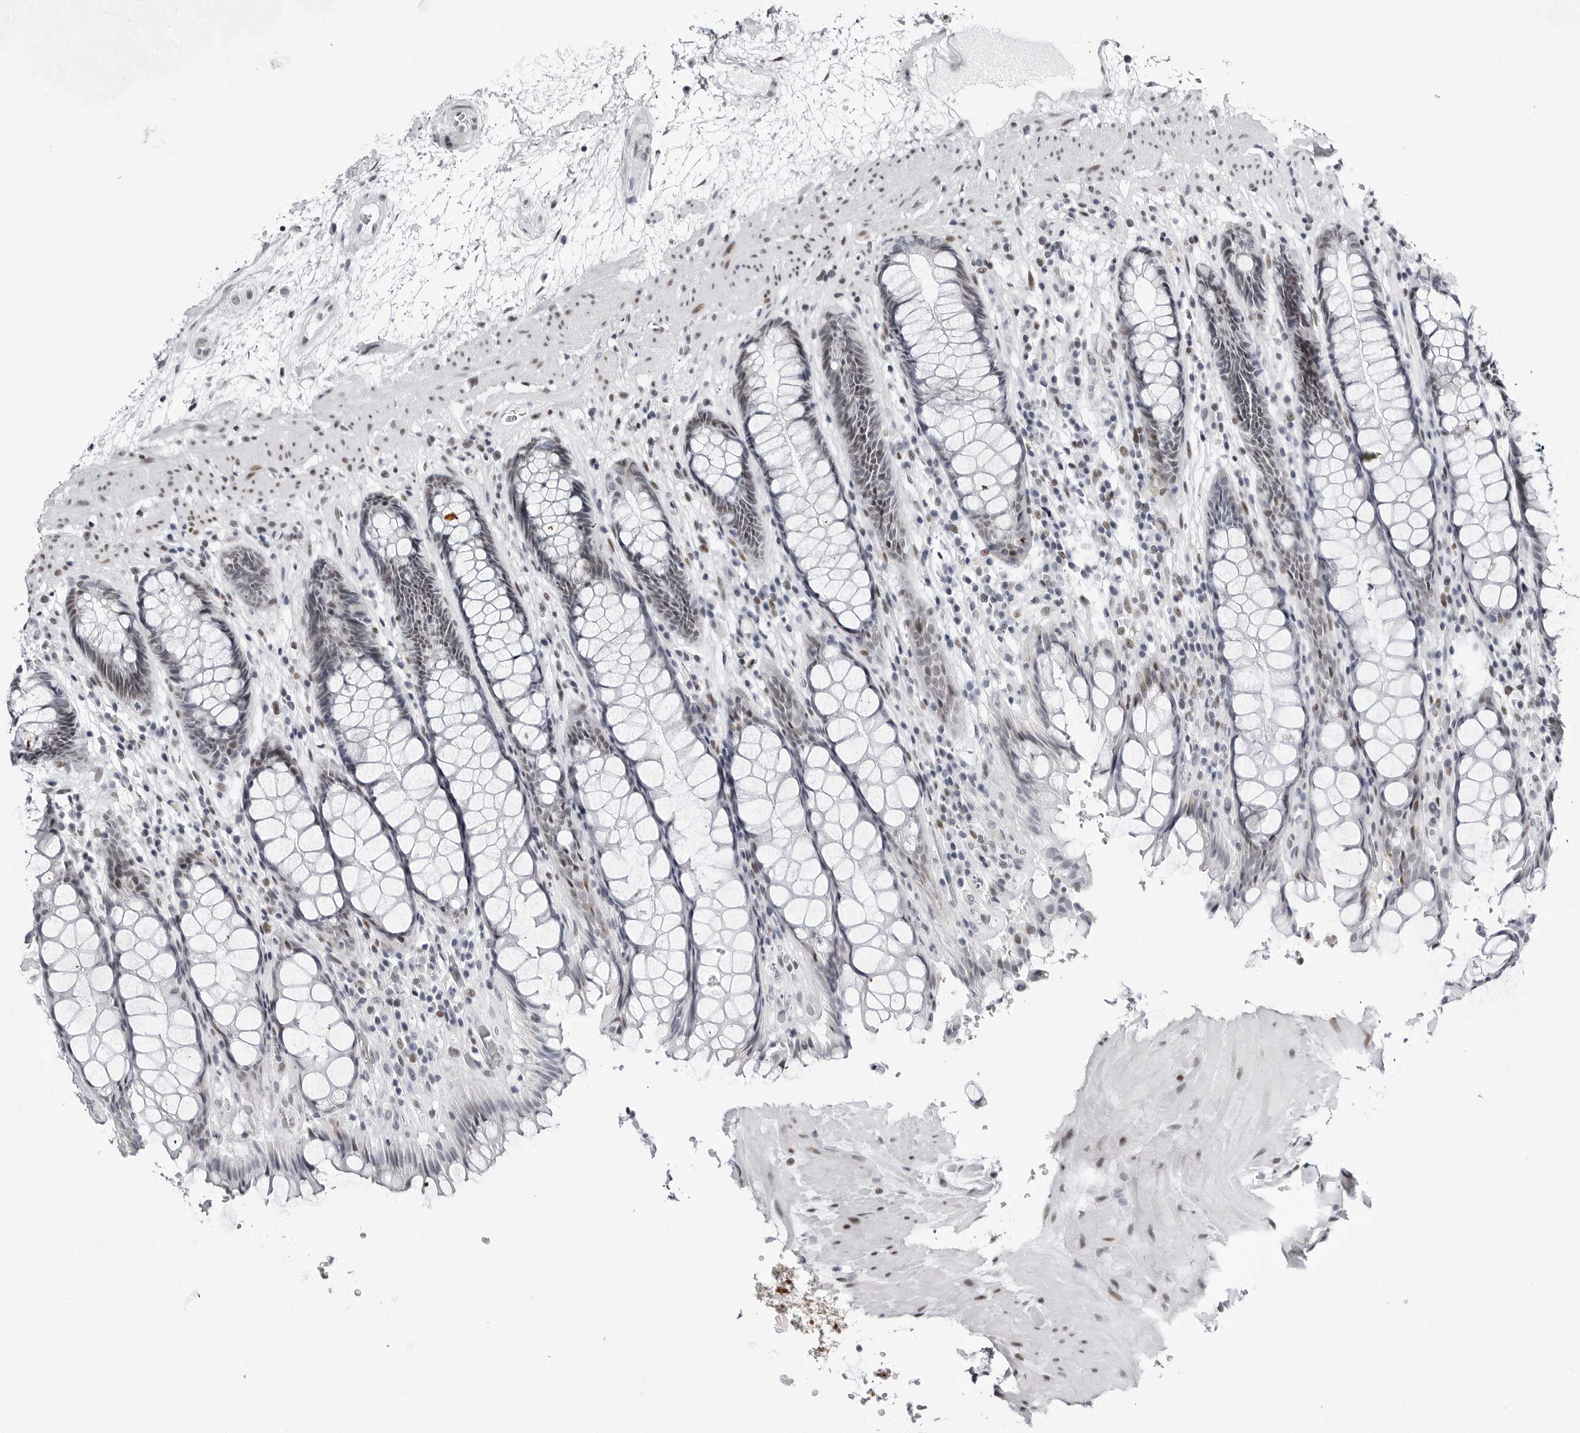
{"staining": {"intensity": "moderate", "quantity": "<25%", "location": "nuclear"}, "tissue": "rectum", "cell_type": "Glandular cells", "image_type": "normal", "snomed": [{"axis": "morphology", "description": "Normal tissue, NOS"}, {"axis": "topography", "description": "Rectum"}], "caption": "A brown stain labels moderate nuclear positivity of a protein in glandular cells of unremarkable human rectum. (IHC, brightfield microscopy, high magnification).", "gene": "VEZF1", "patient": {"sex": "male", "age": 64}}